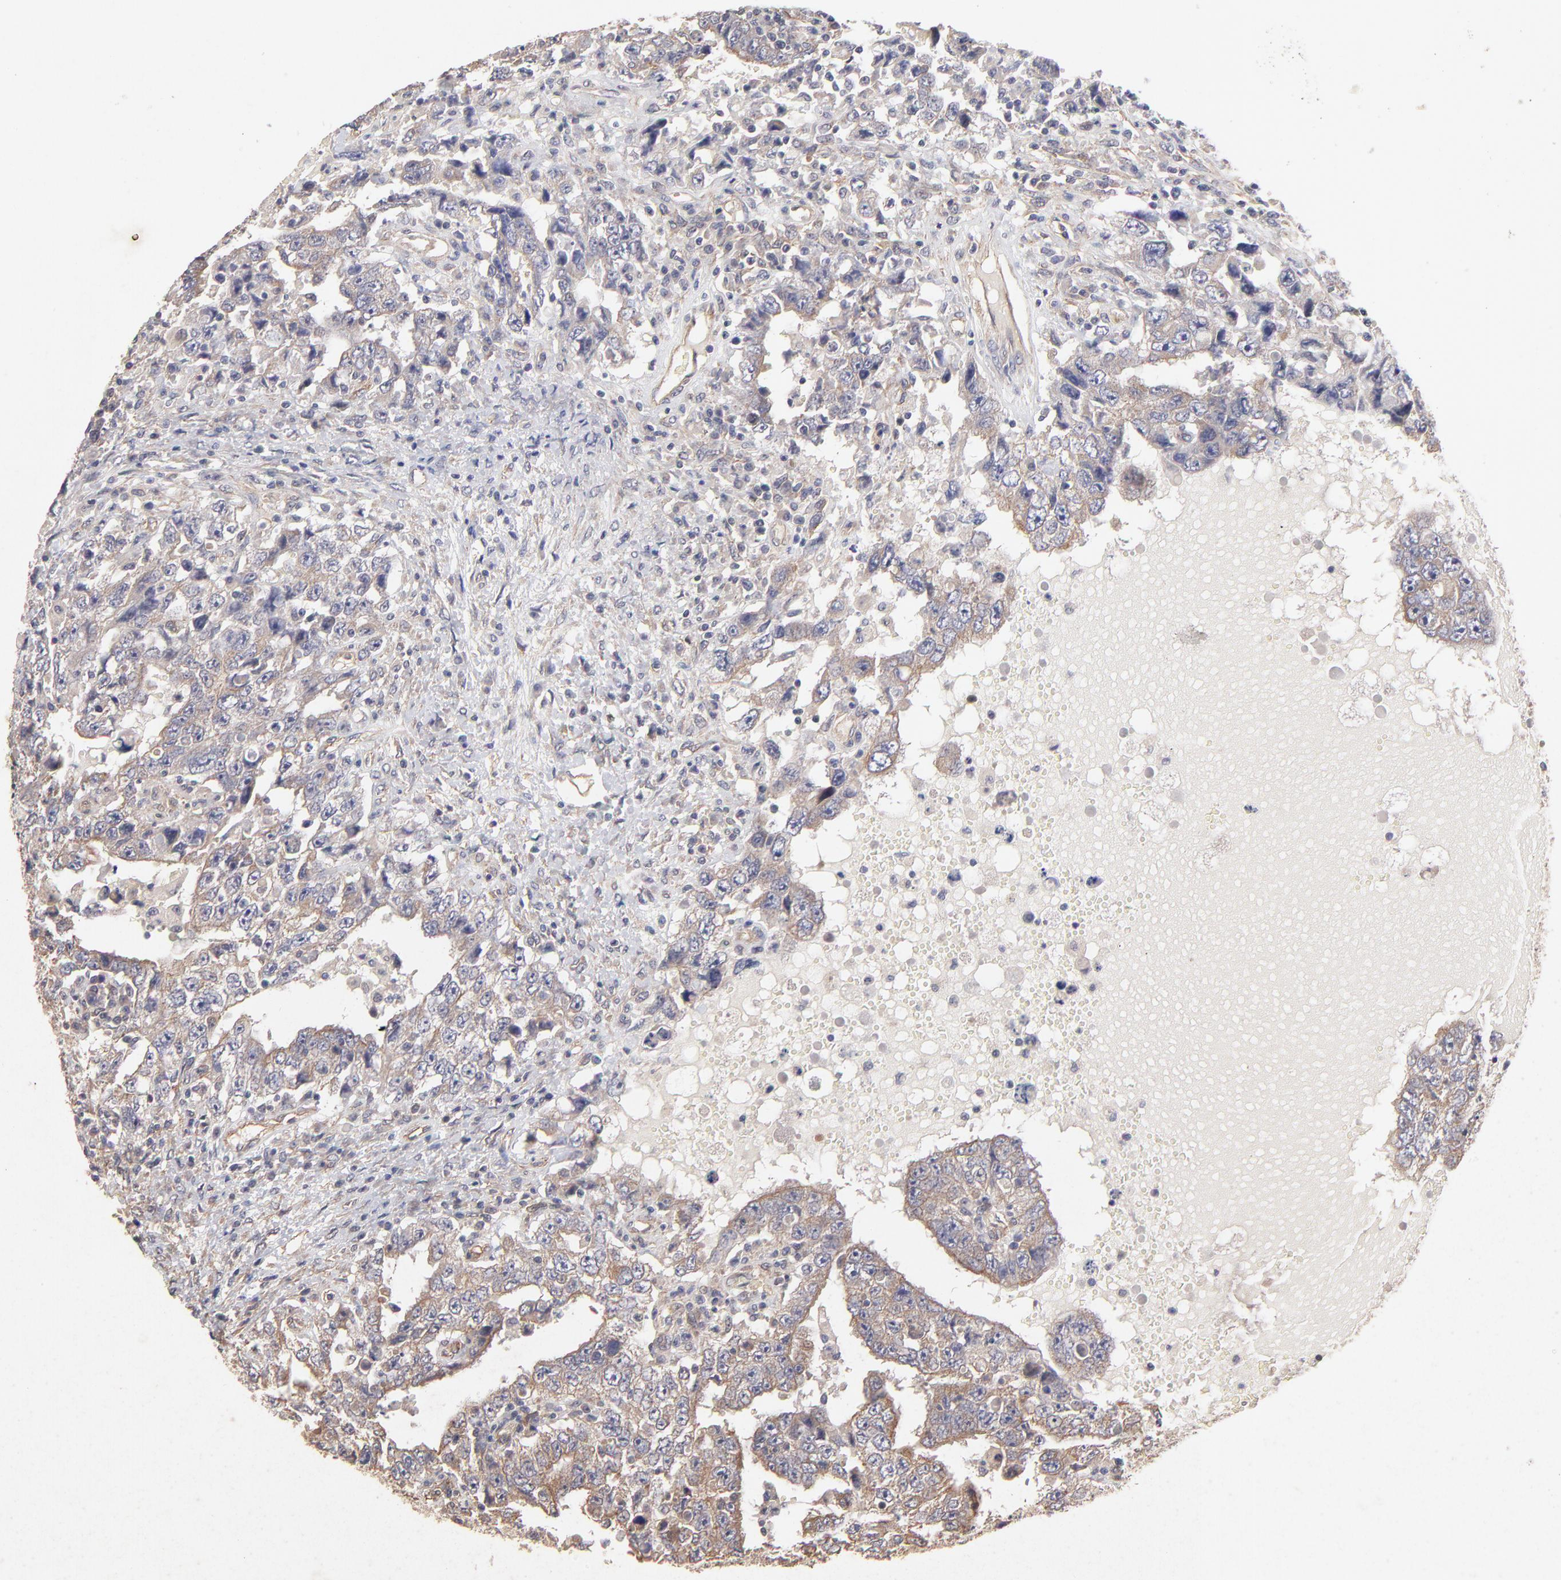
{"staining": {"intensity": "weak", "quantity": ">75%", "location": "cytoplasmic/membranous"}, "tissue": "testis cancer", "cell_type": "Tumor cells", "image_type": "cancer", "snomed": [{"axis": "morphology", "description": "Carcinoma, Embryonal, NOS"}, {"axis": "topography", "description": "Testis"}], "caption": "A high-resolution micrograph shows IHC staining of testis cancer (embryonal carcinoma), which exhibits weak cytoplasmic/membranous positivity in approximately >75% of tumor cells.", "gene": "STAP2", "patient": {"sex": "male", "age": 26}}